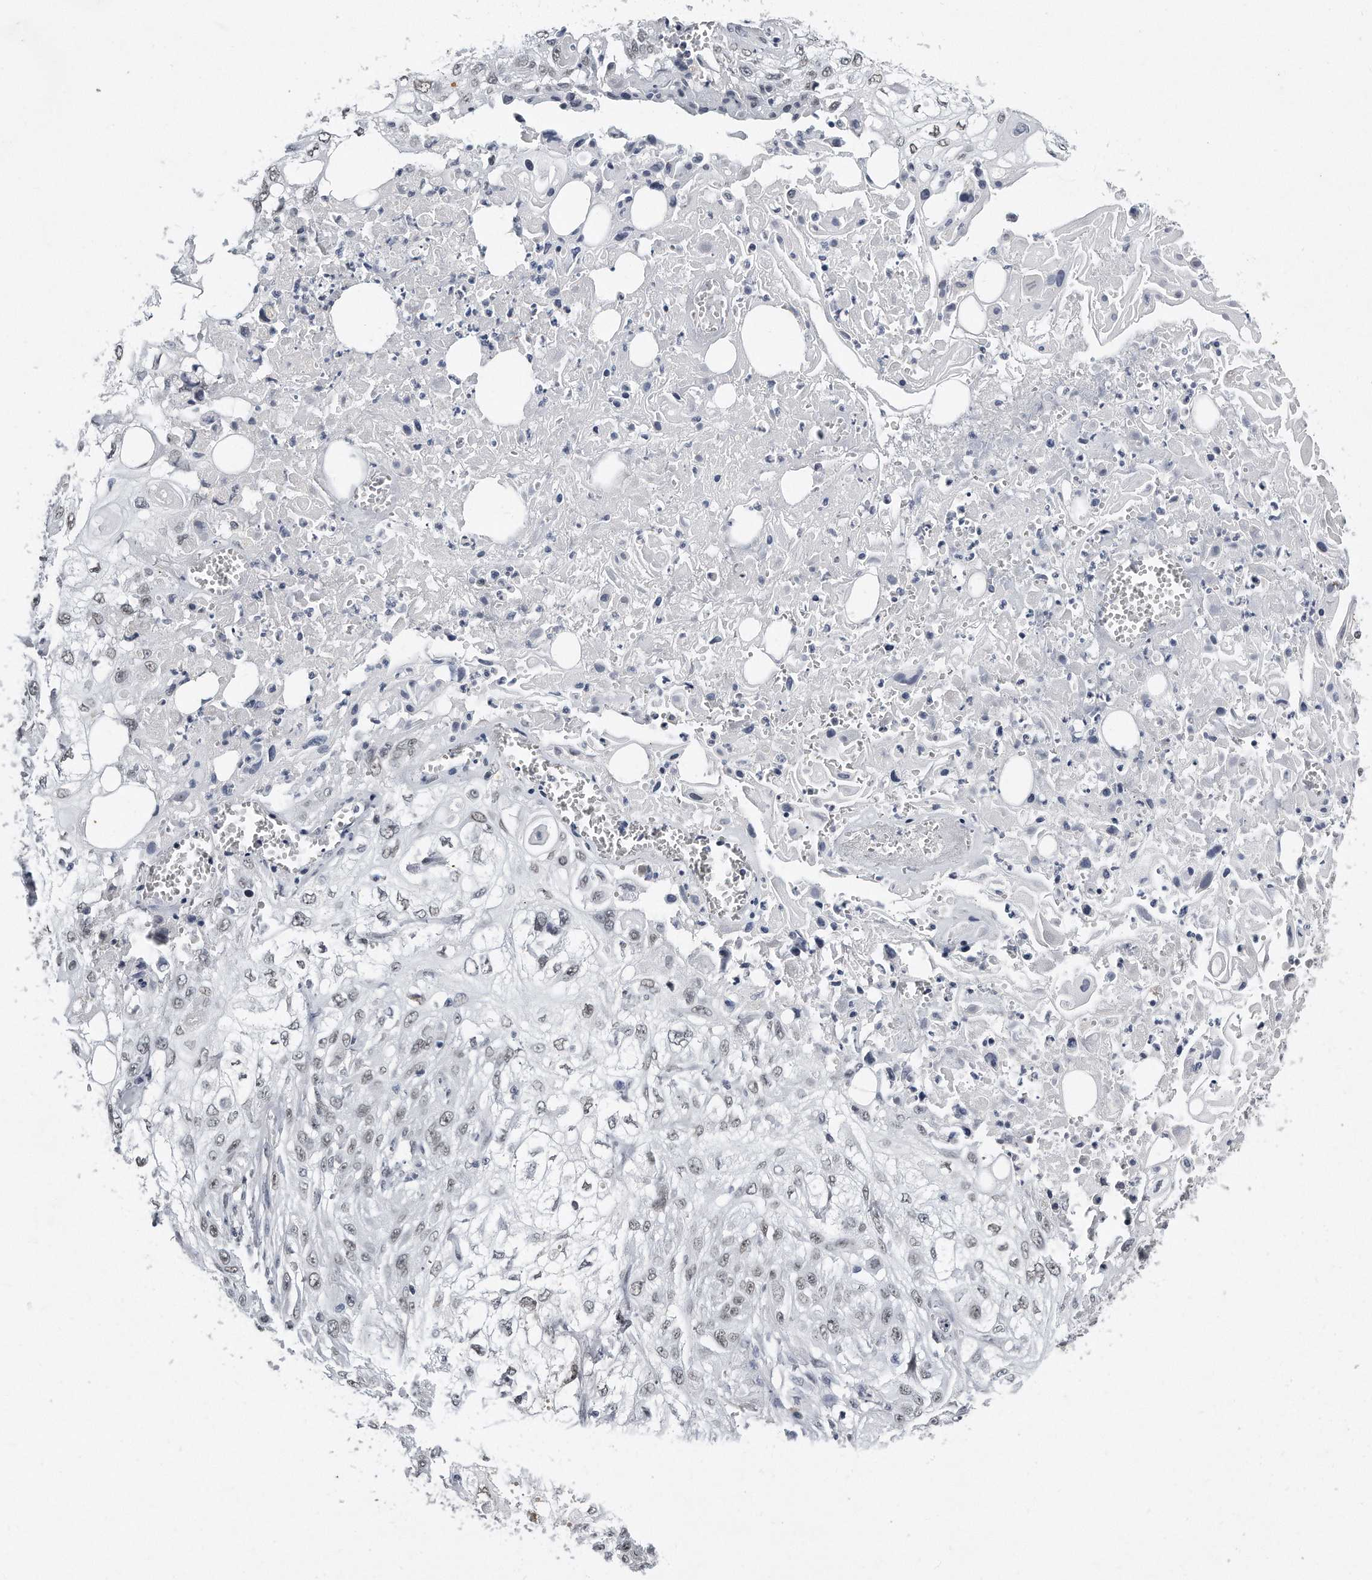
{"staining": {"intensity": "weak", "quantity": ">75%", "location": "nuclear"}, "tissue": "skin cancer", "cell_type": "Tumor cells", "image_type": "cancer", "snomed": [{"axis": "morphology", "description": "Squamous cell carcinoma, NOS"}, {"axis": "topography", "description": "Skin"}], "caption": "Tumor cells reveal weak nuclear staining in approximately >75% of cells in skin cancer.", "gene": "CTBP2", "patient": {"sex": "male", "age": 75}}